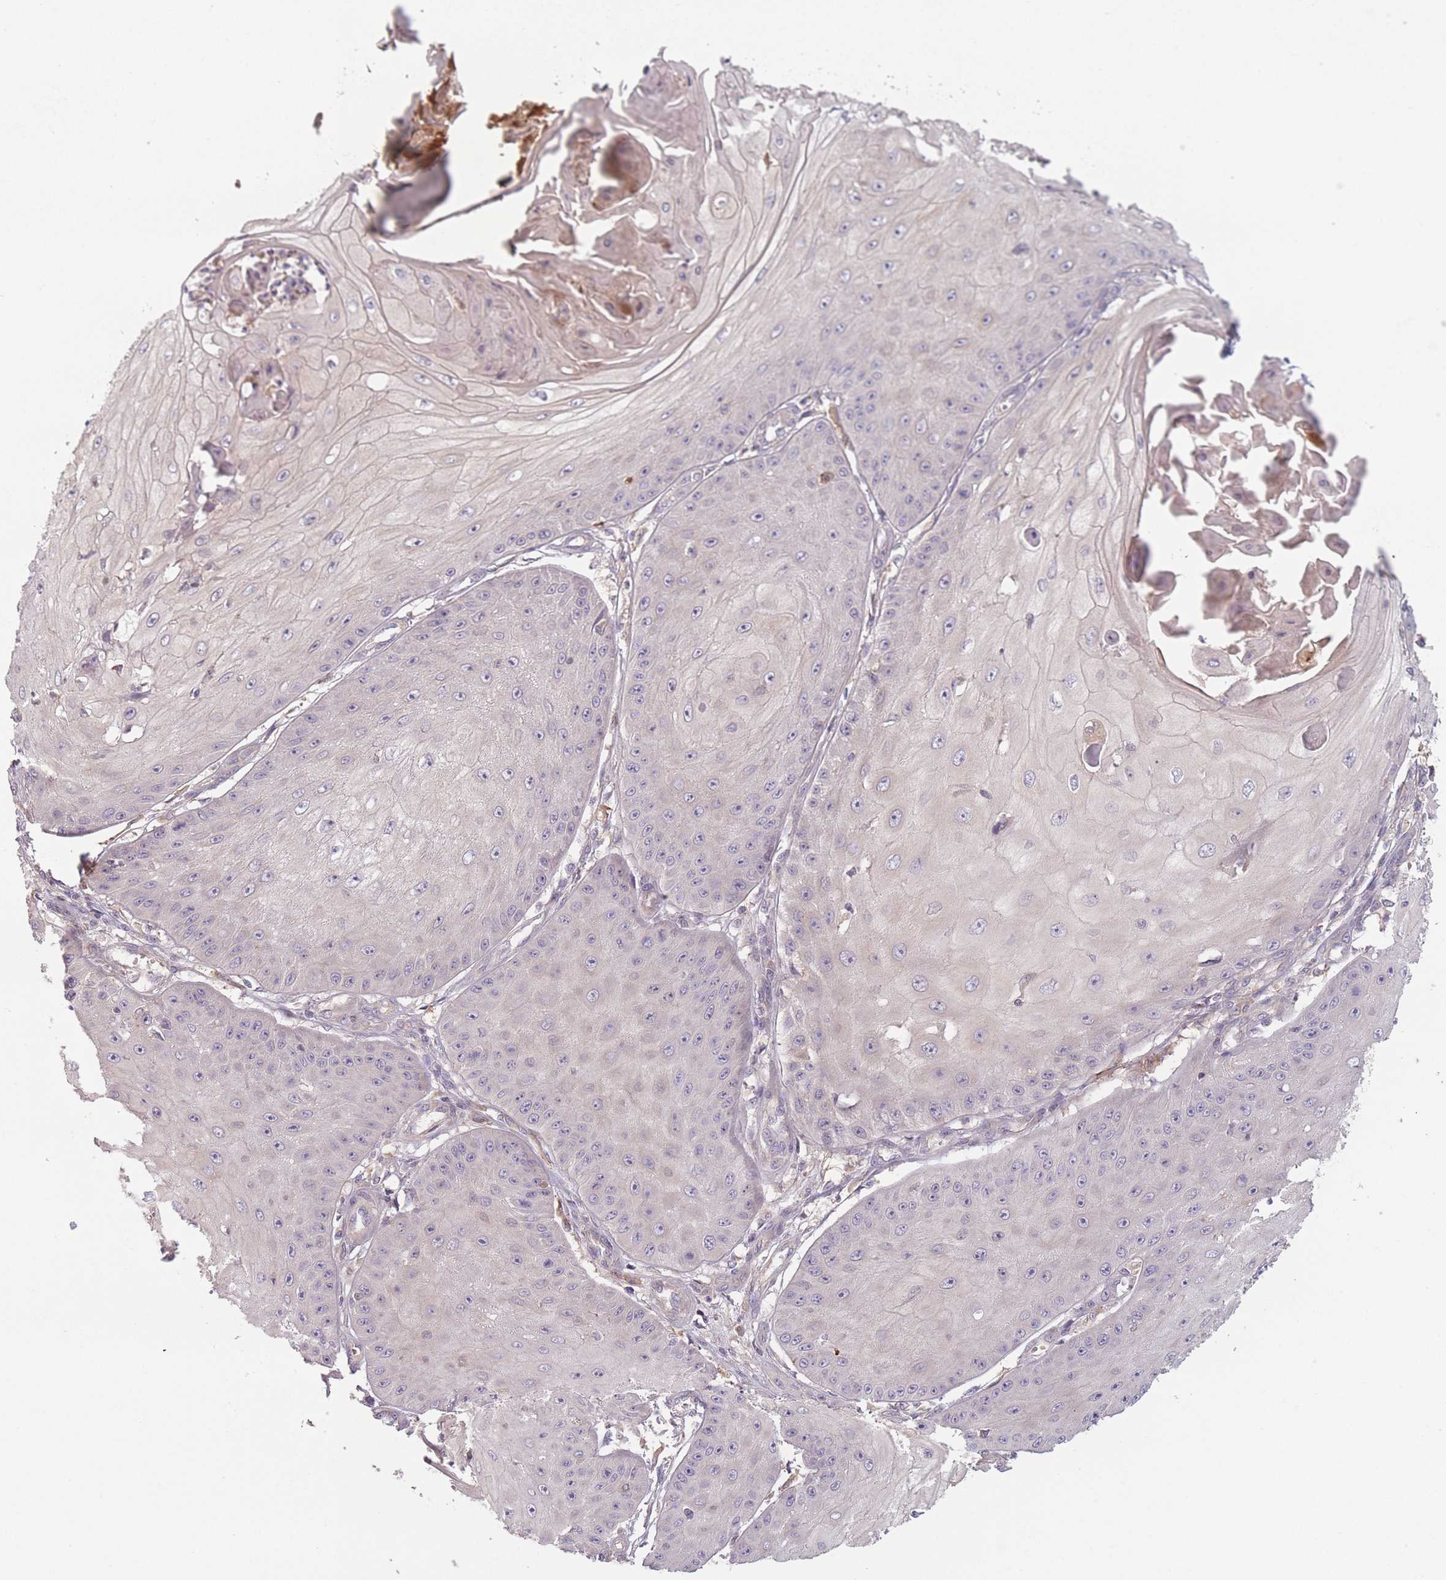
{"staining": {"intensity": "negative", "quantity": "none", "location": "none"}, "tissue": "skin cancer", "cell_type": "Tumor cells", "image_type": "cancer", "snomed": [{"axis": "morphology", "description": "Squamous cell carcinoma, NOS"}, {"axis": "topography", "description": "Skin"}], "caption": "High power microscopy histopathology image of an IHC micrograph of squamous cell carcinoma (skin), revealing no significant positivity in tumor cells.", "gene": "NT5DC2", "patient": {"sex": "male", "age": 70}}